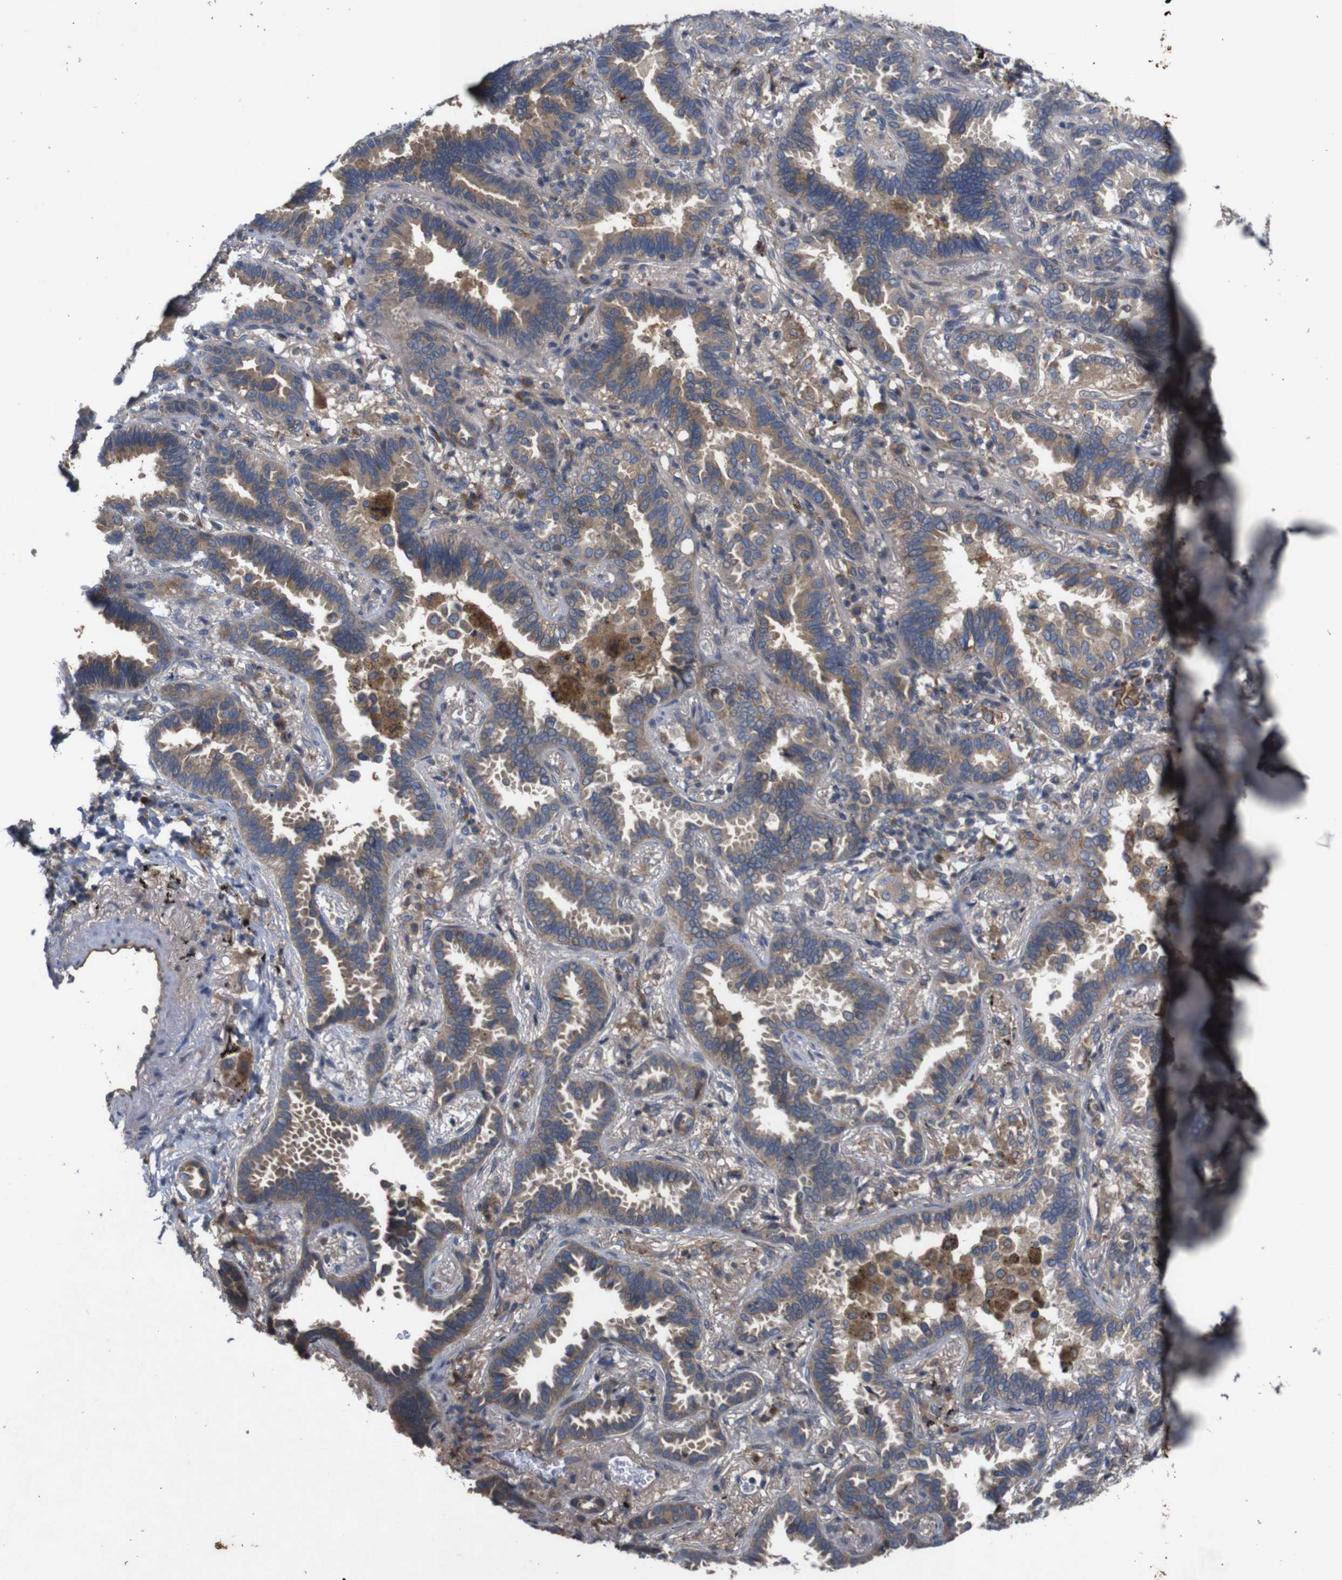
{"staining": {"intensity": "moderate", "quantity": ">75%", "location": "cytoplasmic/membranous"}, "tissue": "lung cancer", "cell_type": "Tumor cells", "image_type": "cancer", "snomed": [{"axis": "morphology", "description": "Normal tissue, NOS"}, {"axis": "morphology", "description": "Adenocarcinoma, NOS"}, {"axis": "topography", "description": "Lung"}], "caption": "Moderate cytoplasmic/membranous staining is present in about >75% of tumor cells in lung cancer (adenocarcinoma).", "gene": "PTPN1", "patient": {"sex": "male", "age": 59}}